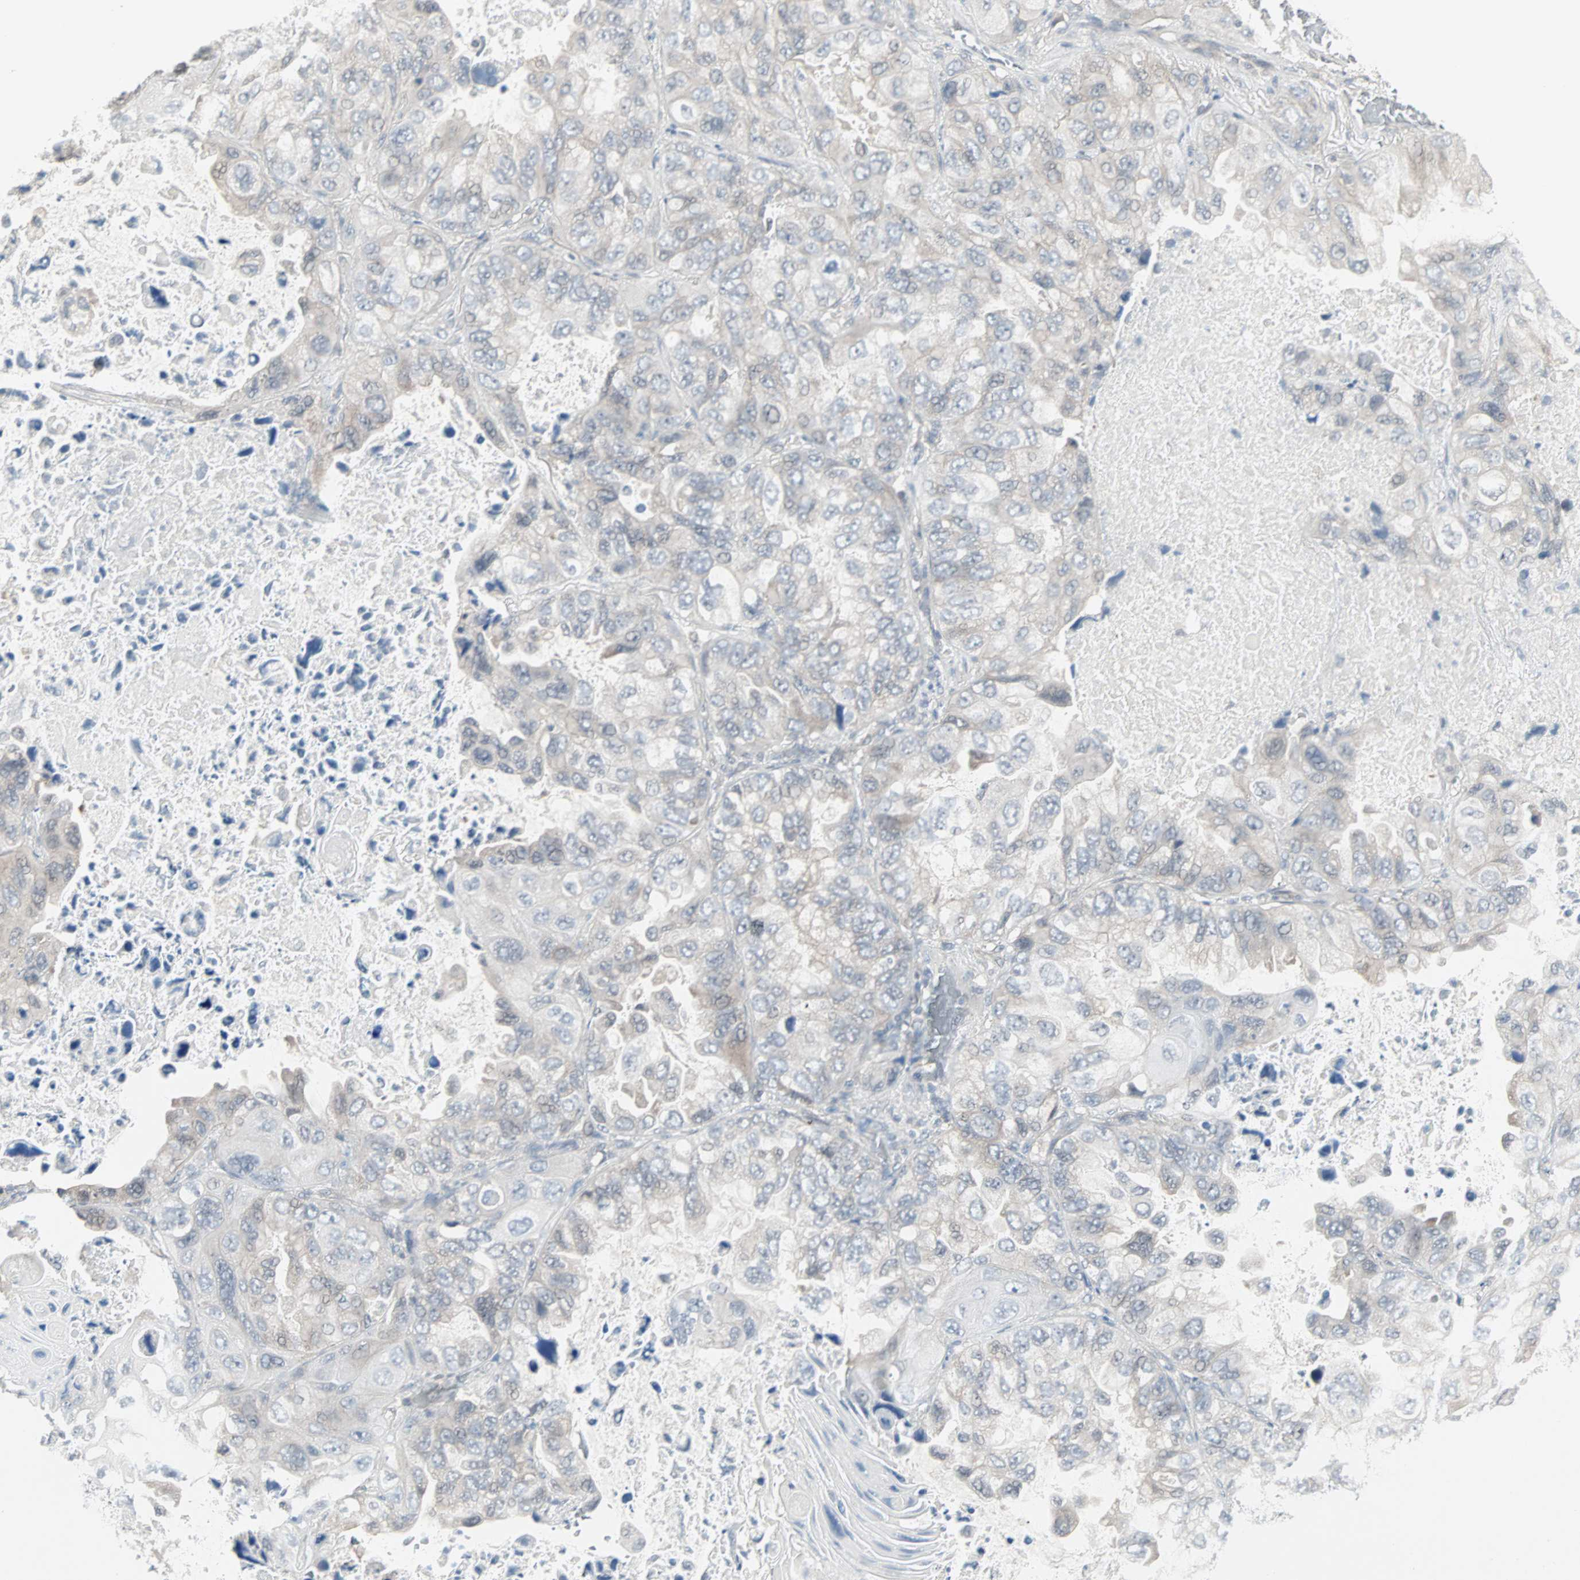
{"staining": {"intensity": "negative", "quantity": "none", "location": "none"}, "tissue": "lung cancer", "cell_type": "Tumor cells", "image_type": "cancer", "snomed": [{"axis": "morphology", "description": "Squamous cell carcinoma, NOS"}, {"axis": "topography", "description": "Lung"}], "caption": "This is an IHC histopathology image of human lung squamous cell carcinoma. There is no positivity in tumor cells.", "gene": "PTPA", "patient": {"sex": "female", "age": 73}}